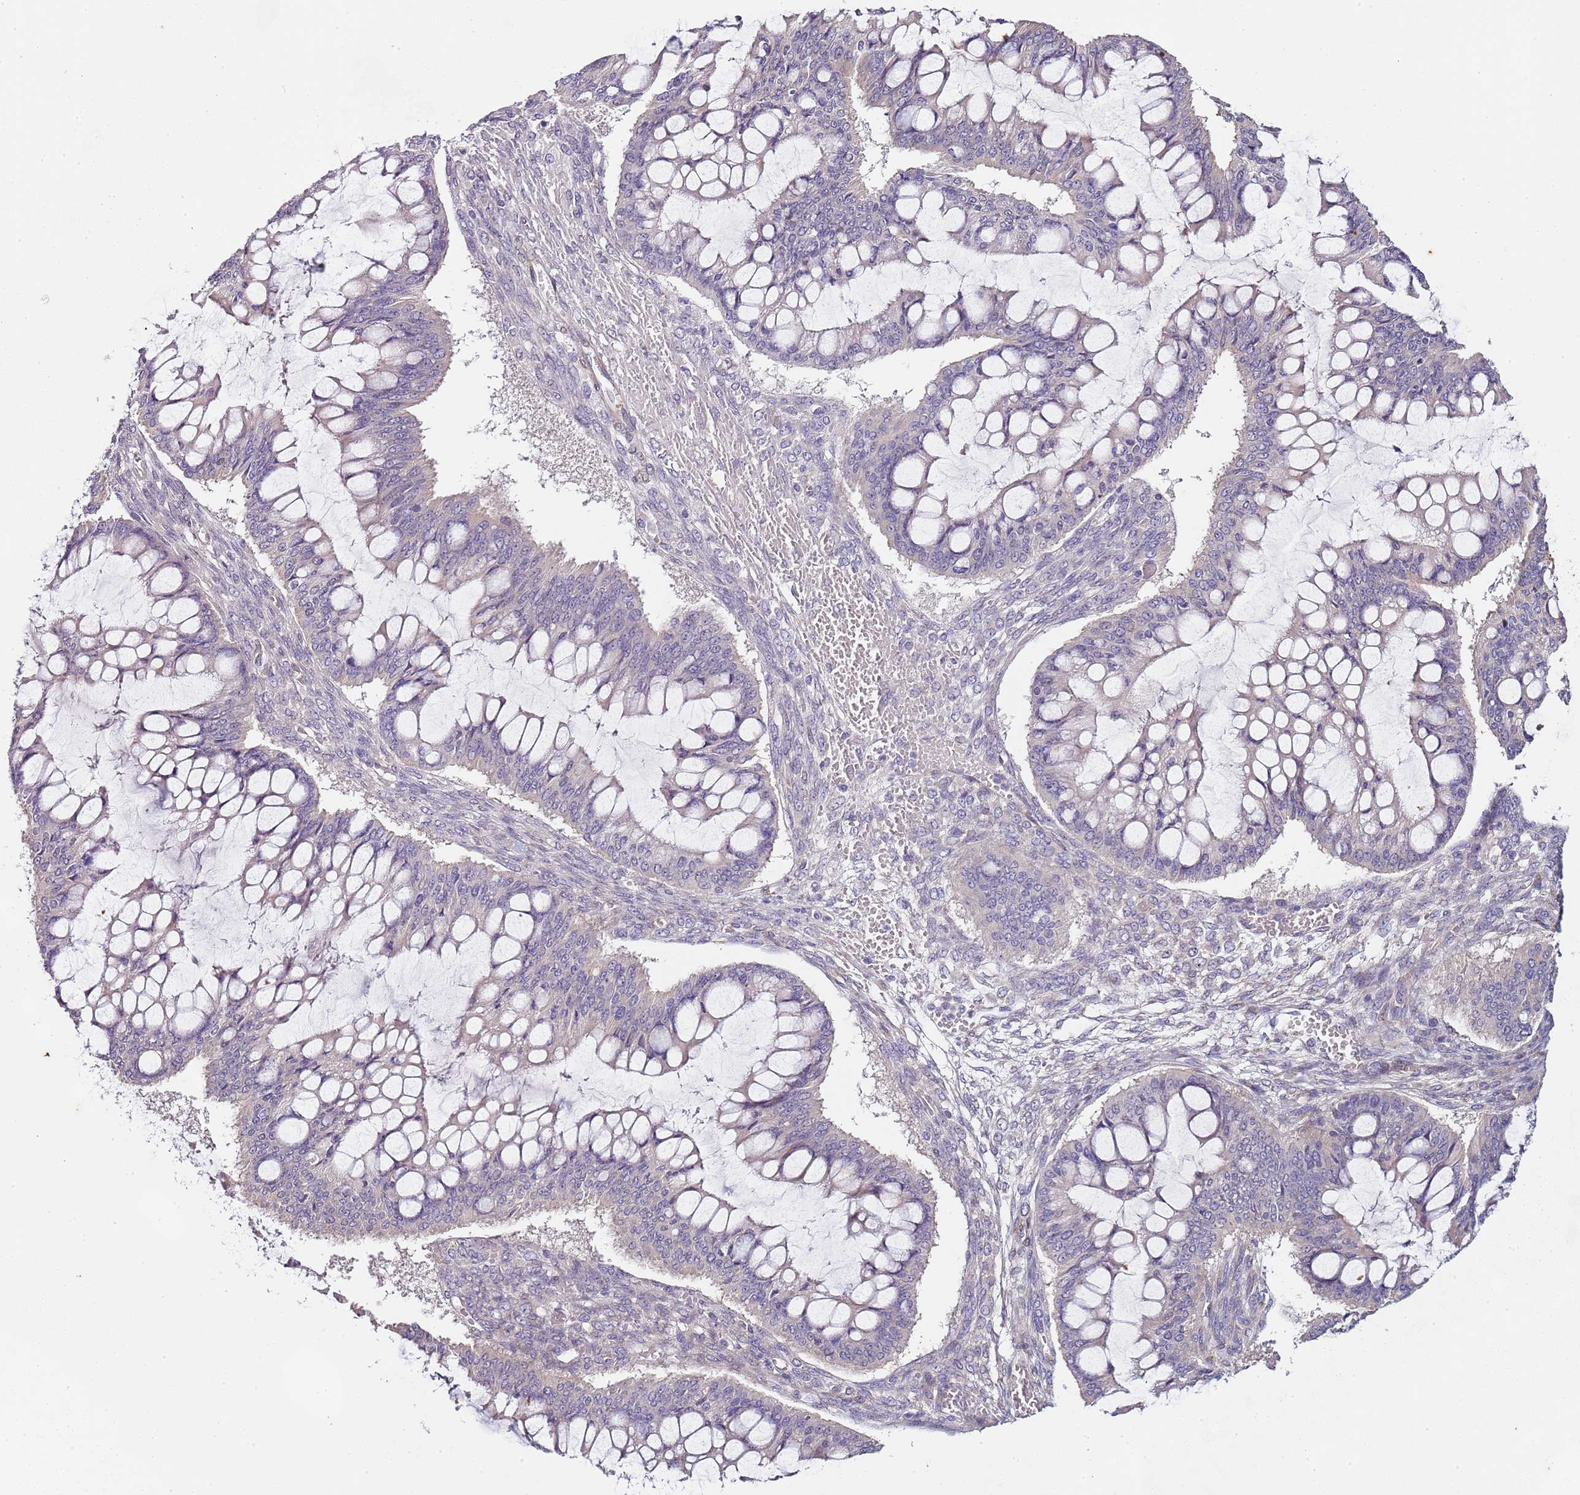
{"staining": {"intensity": "negative", "quantity": "none", "location": "none"}, "tissue": "ovarian cancer", "cell_type": "Tumor cells", "image_type": "cancer", "snomed": [{"axis": "morphology", "description": "Cystadenocarcinoma, mucinous, NOS"}, {"axis": "topography", "description": "Ovary"}], "caption": "There is no significant positivity in tumor cells of ovarian cancer.", "gene": "TBC1D9", "patient": {"sex": "female", "age": 73}}